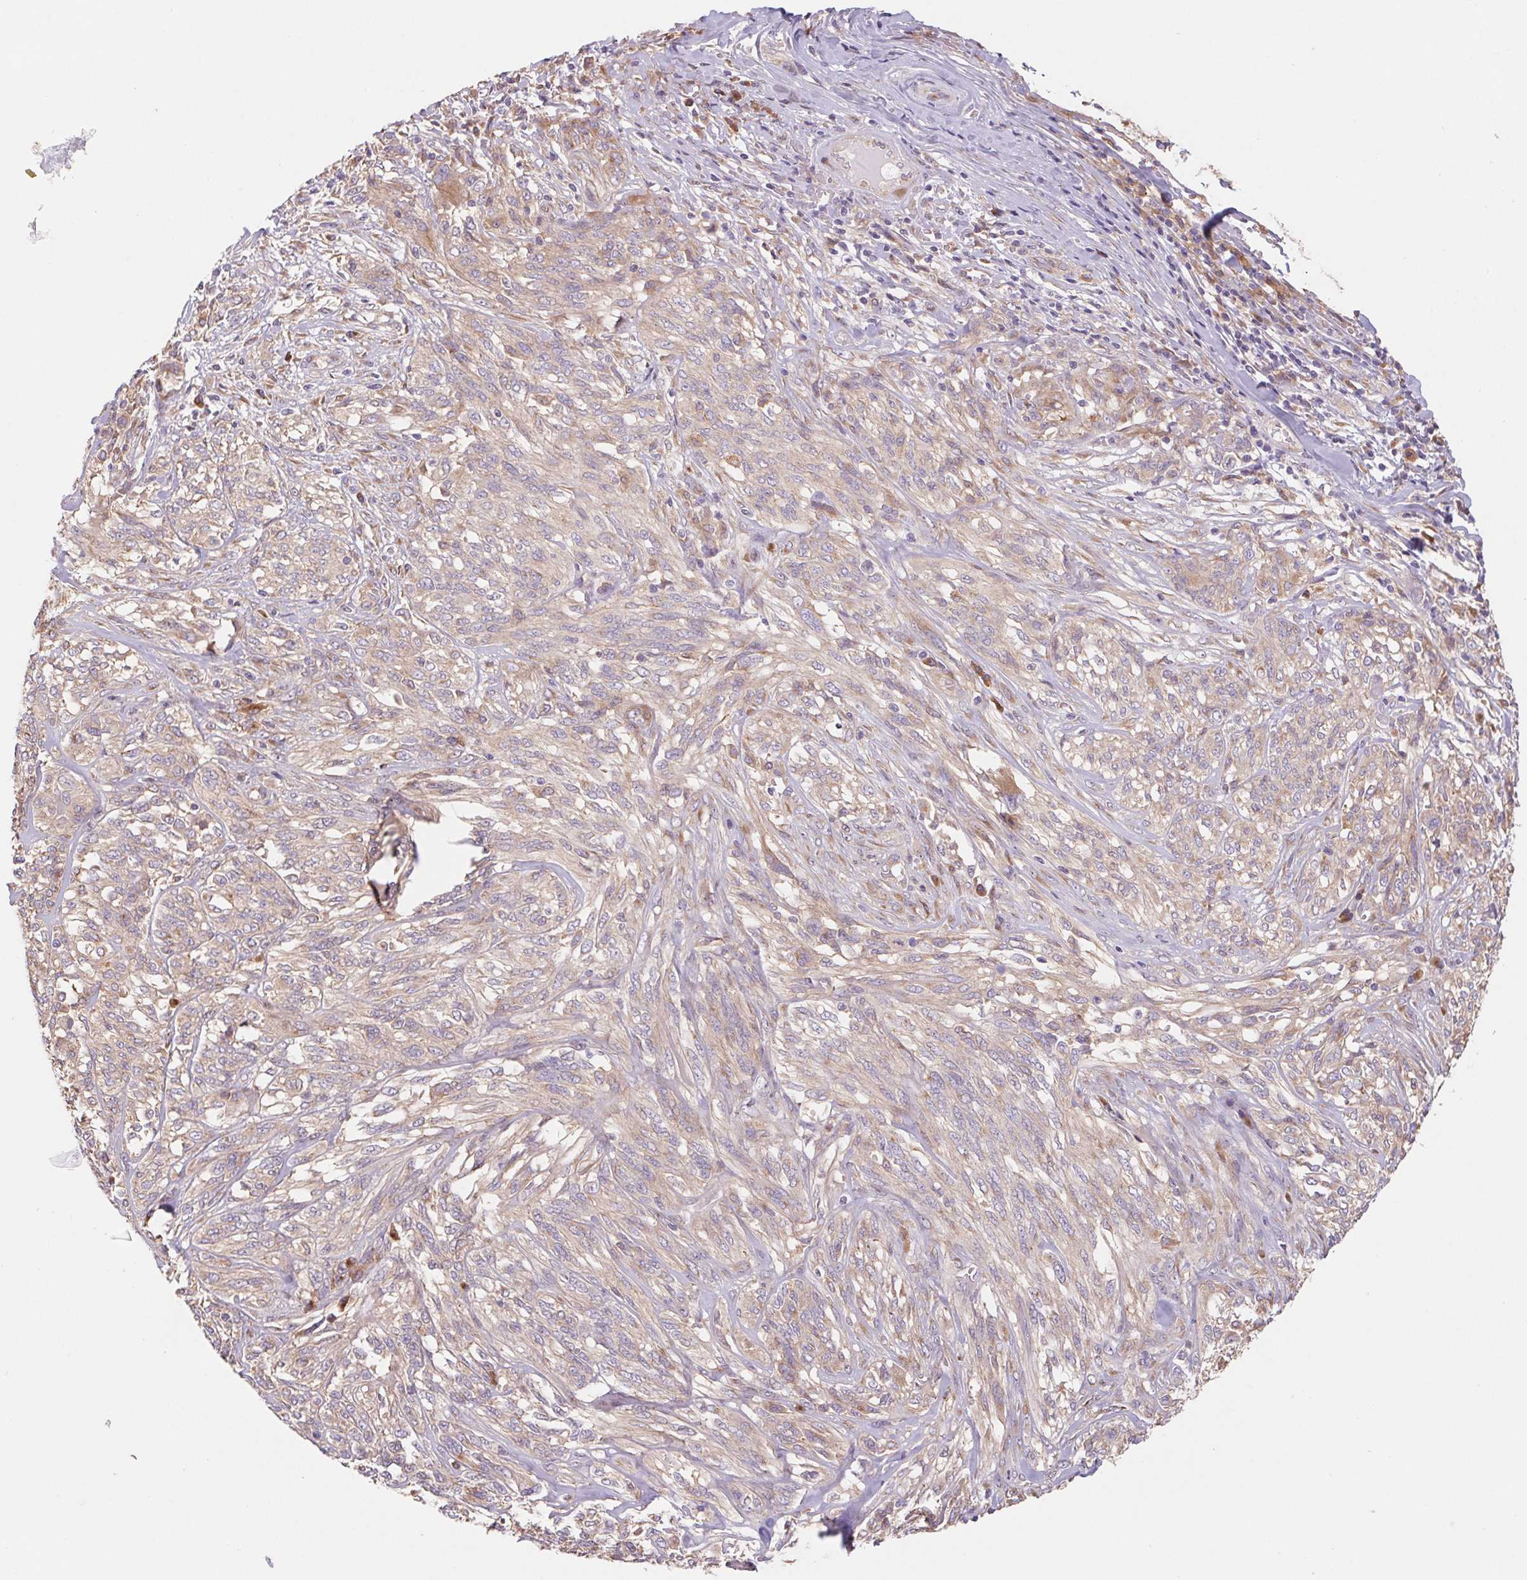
{"staining": {"intensity": "moderate", "quantity": "25%-75%", "location": "cytoplasmic/membranous"}, "tissue": "melanoma", "cell_type": "Tumor cells", "image_type": "cancer", "snomed": [{"axis": "morphology", "description": "Malignant melanoma, NOS"}, {"axis": "topography", "description": "Skin"}], "caption": "Melanoma stained with immunohistochemistry demonstrates moderate cytoplasmic/membranous positivity in approximately 25%-75% of tumor cells. (Stains: DAB in brown, nuclei in blue, Microscopy: brightfield microscopy at high magnification).", "gene": "RAB1A", "patient": {"sex": "female", "age": 91}}